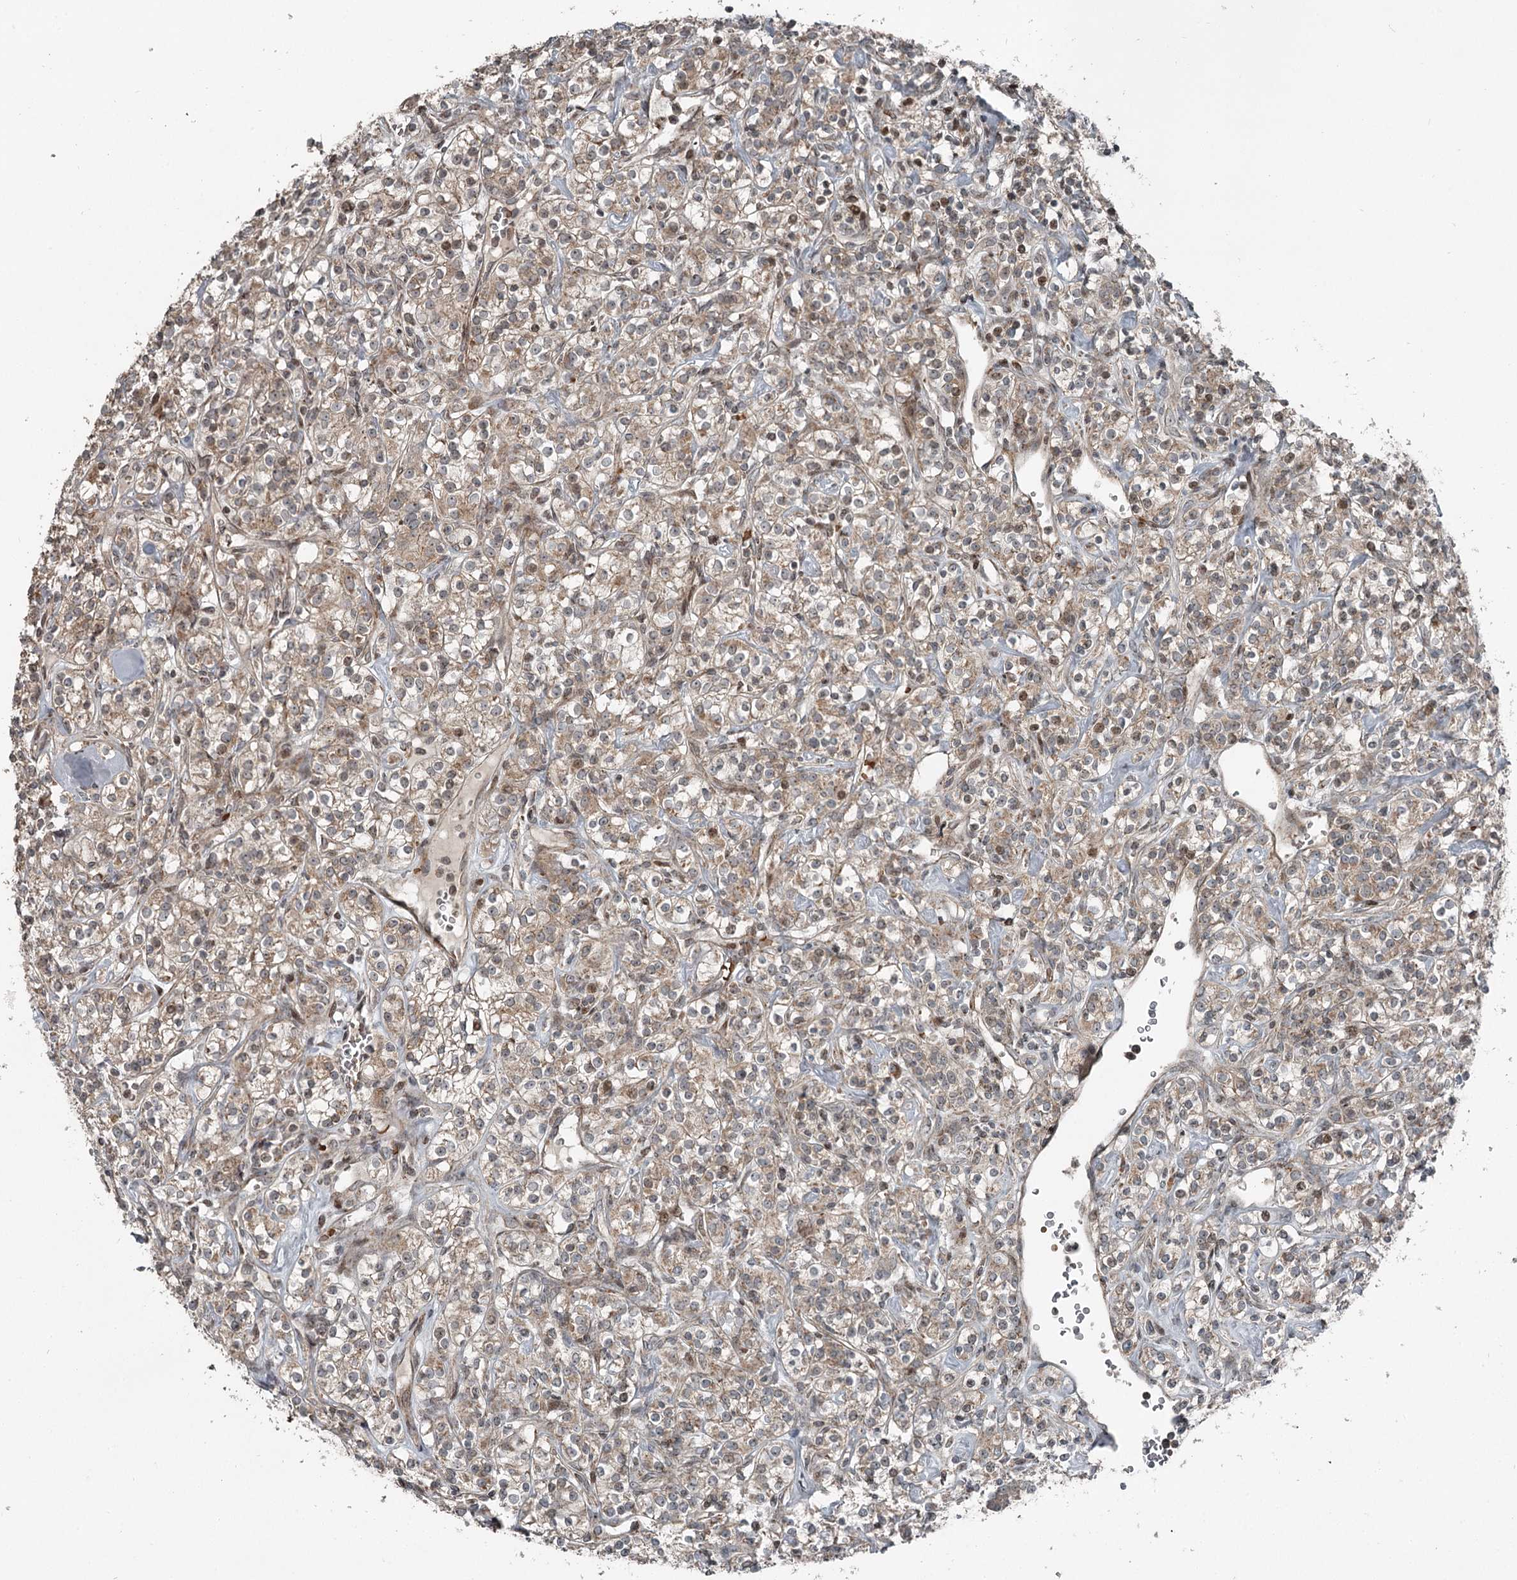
{"staining": {"intensity": "weak", "quantity": ">75%", "location": "cytoplasmic/membranous"}, "tissue": "renal cancer", "cell_type": "Tumor cells", "image_type": "cancer", "snomed": [{"axis": "morphology", "description": "Adenocarcinoma, NOS"}, {"axis": "topography", "description": "Kidney"}], "caption": "Renal cancer was stained to show a protein in brown. There is low levels of weak cytoplasmic/membranous staining in about >75% of tumor cells.", "gene": "RASSF8", "patient": {"sex": "male", "age": 77}}